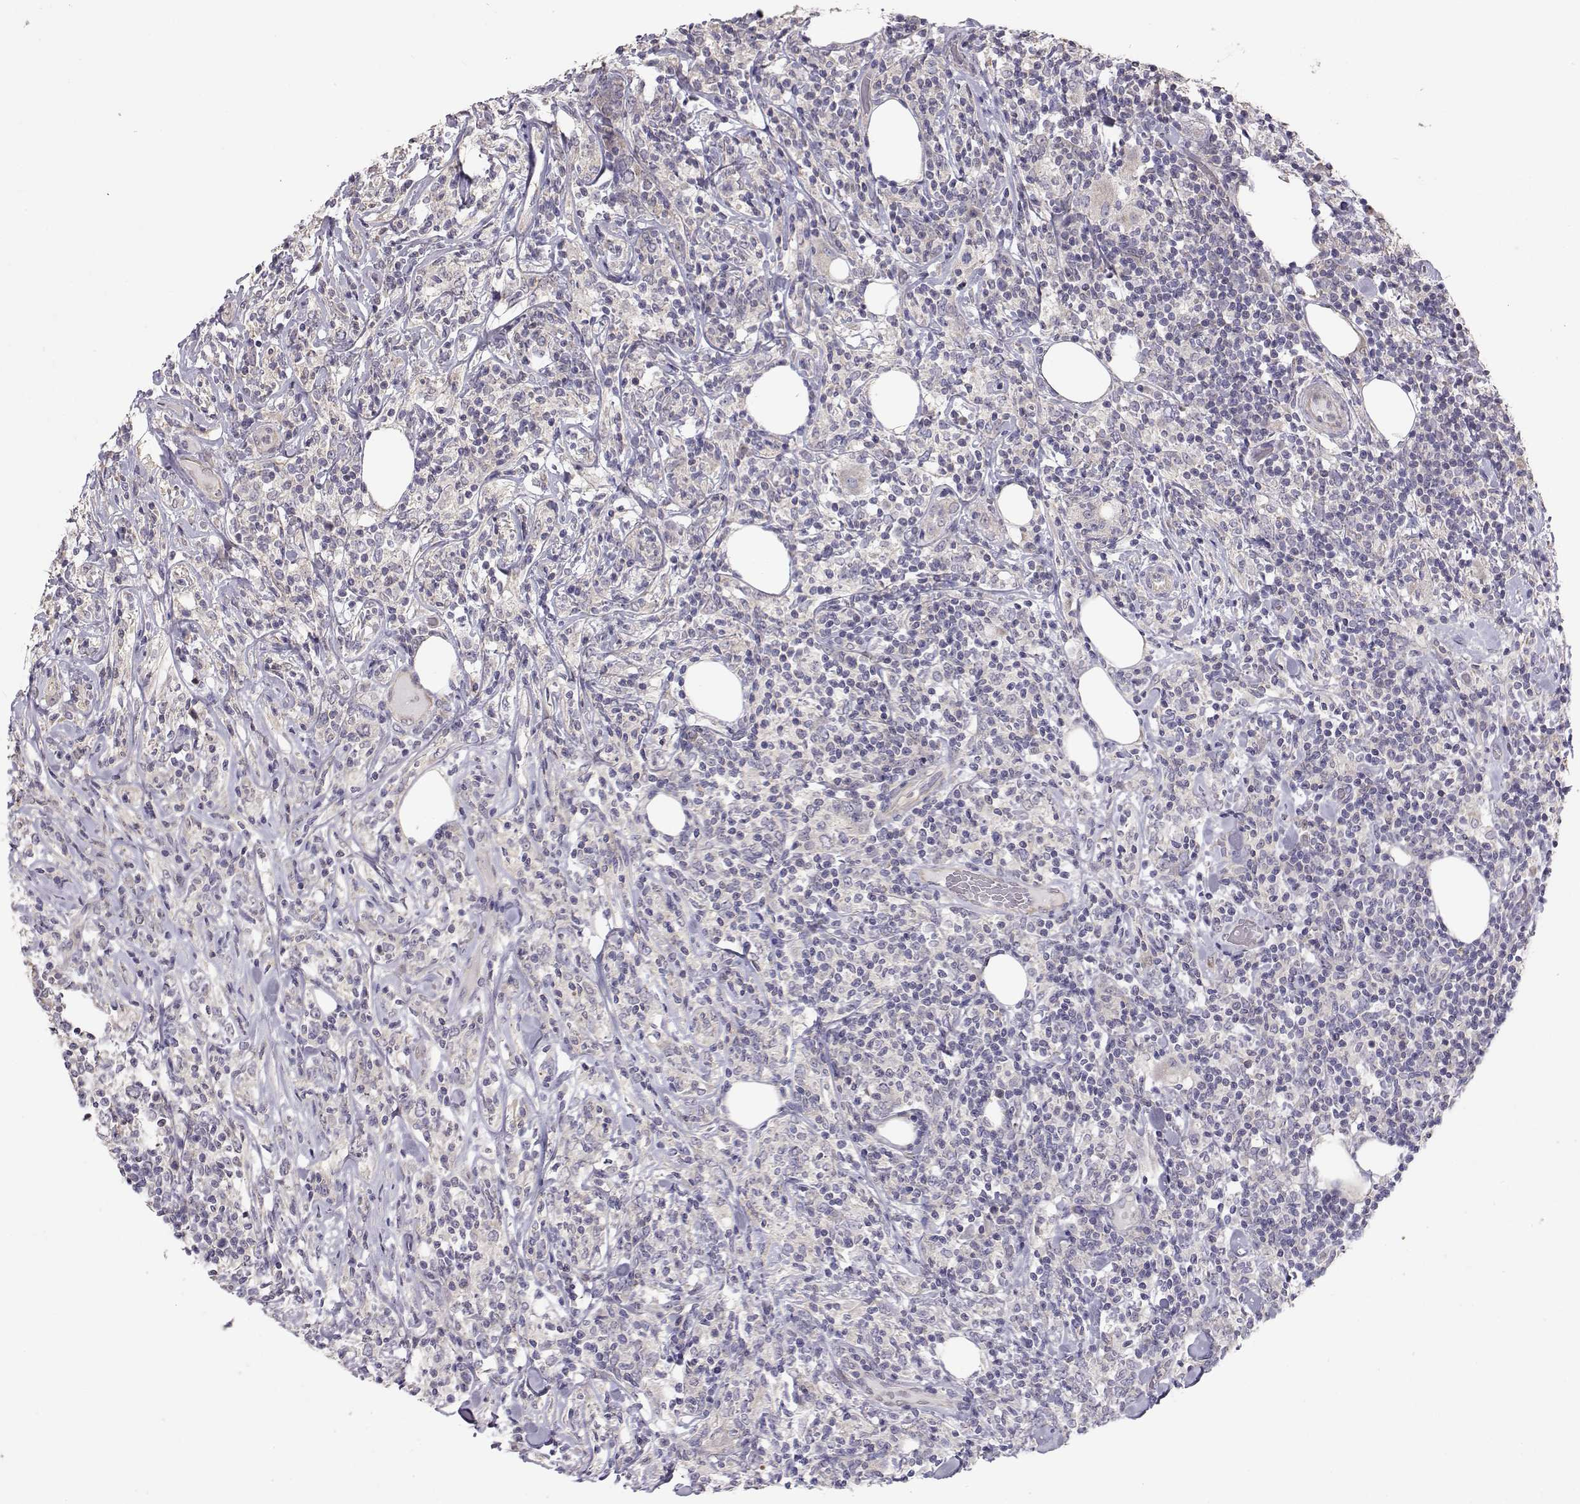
{"staining": {"intensity": "negative", "quantity": "none", "location": "none"}, "tissue": "lymphoma", "cell_type": "Tumor cells", "image_type": "cancer", "snomed": [{"axis": "morphology", "description": "Malignant lymphoma, non-Hodgkin's type, High grade"}, {"axis": "topography", "description": "Lymph node"}], "caption": "Human malignant lymphoma, non-Hodgkin's type (high-grade) stained for a protein using IHC demonstrates no positivity in tumor cells.", "gene": "NCAM2", "patient": {"sex": "female", "age": 84}}